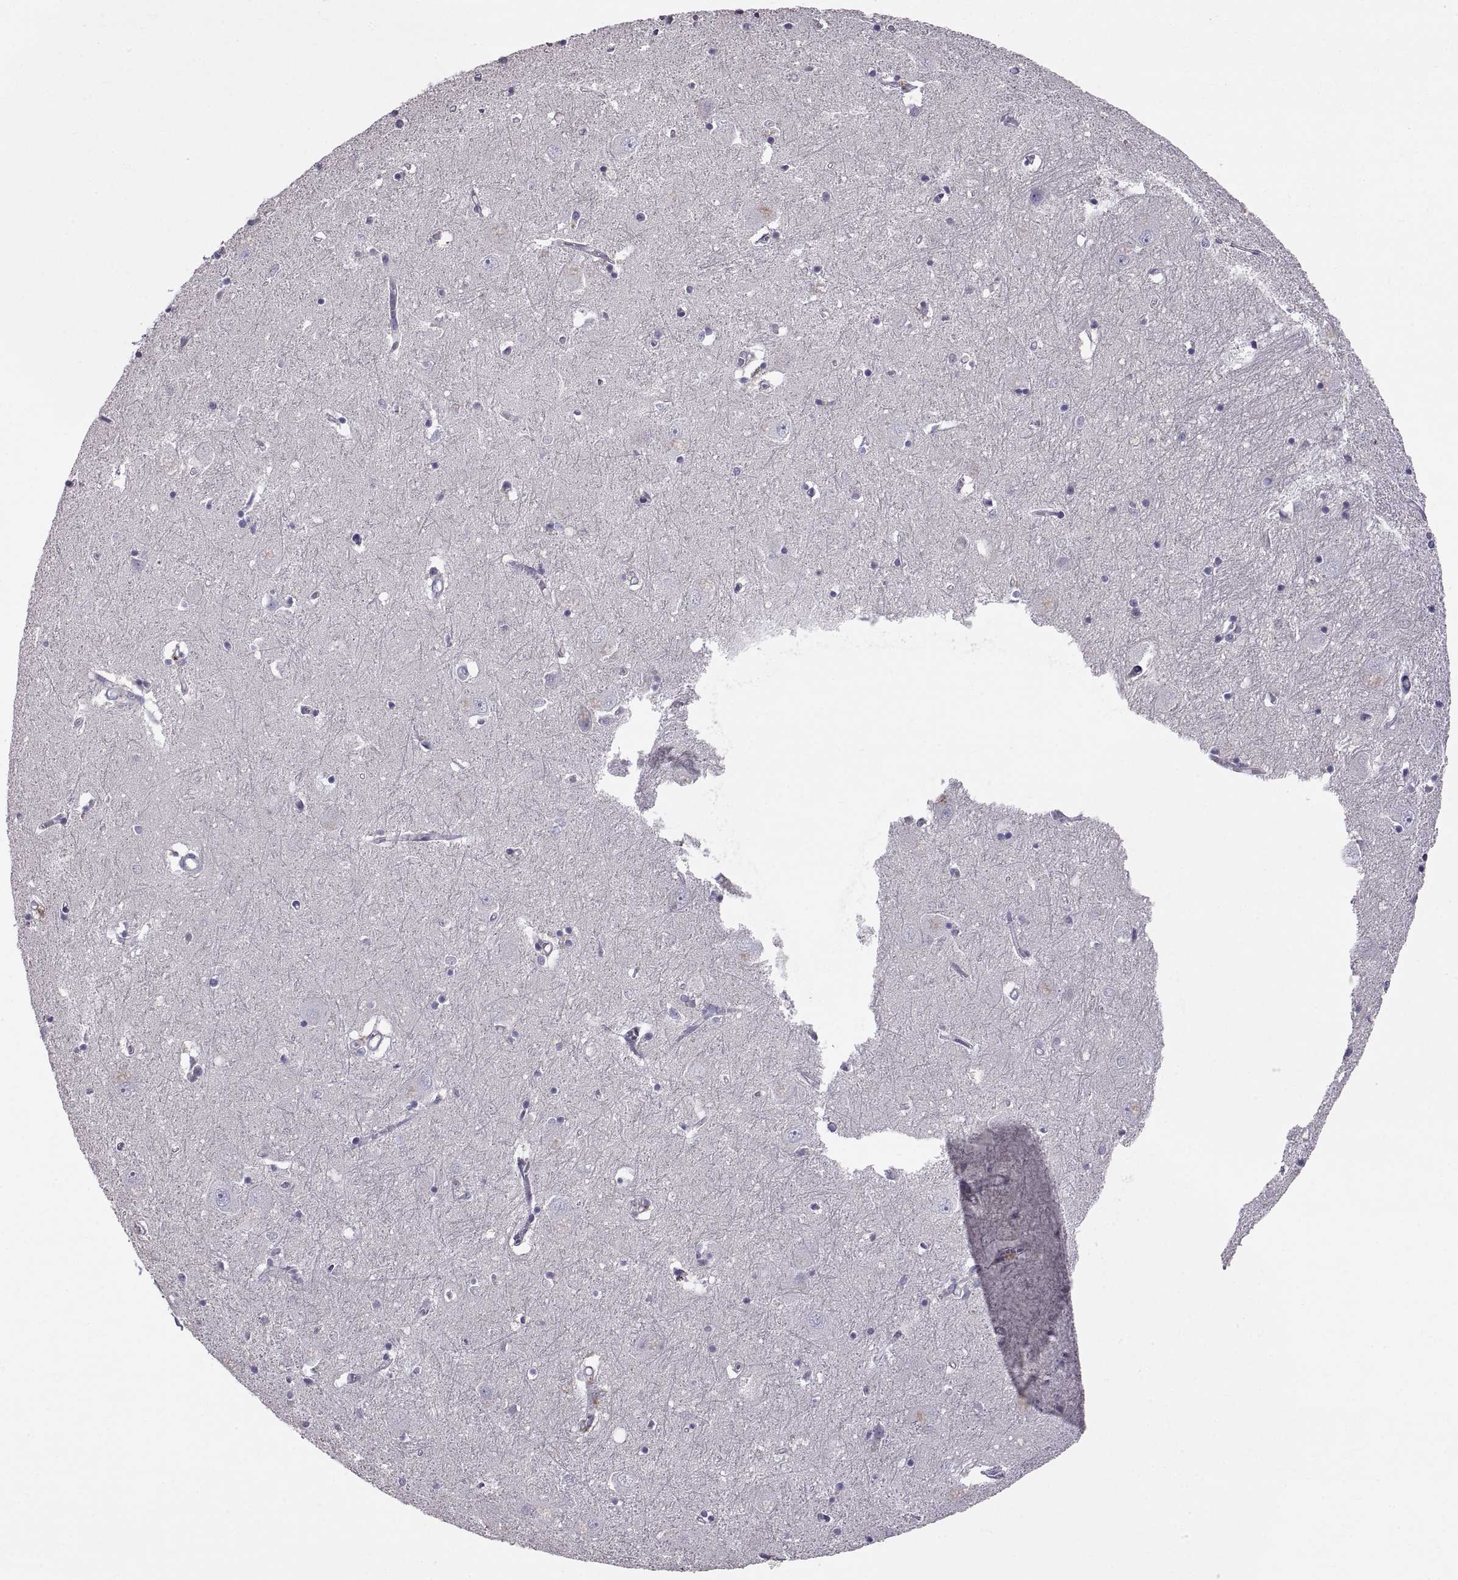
{"staining": {"intensity": "negative", "quantity": "none", "location": "none"}, "tissue": "caudate", "cell_type": "Glial cells", "image_type": "normal", "snomed": [{"axis": "morphology", "description": "Normal tissue, NOS"}, {"axis": "topography", "description": "Lateral ventricle wall"}], "caption": "A micrograph of human caudate is negative for staining in glial cells. (Stains: DAB immunohistochemistry (IHC) with hematoxylin counter stain, Microscopy: brightfield microscopy at high magnification).", "gene": "ADAM32", "patient": {"sex": "male", "age": 54}}